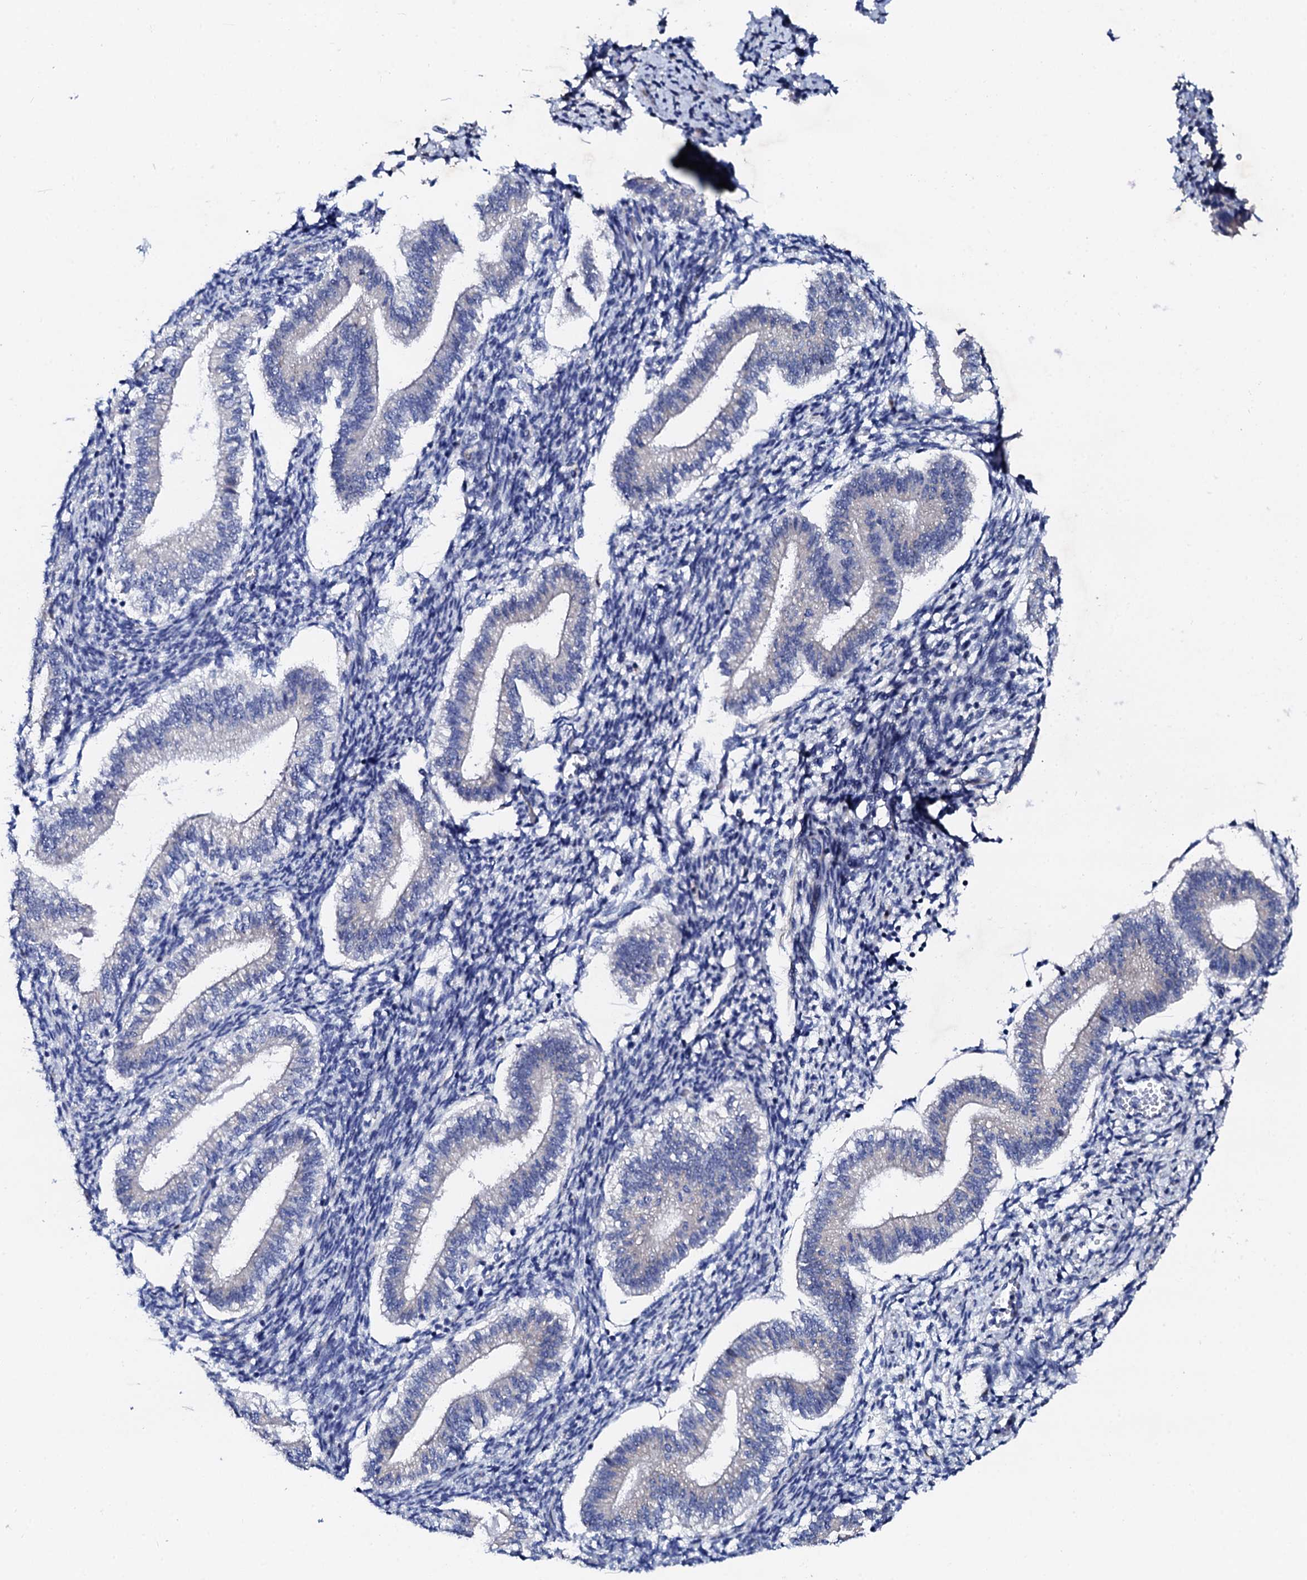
{"staining": {"intensity": "negative", "quantity": "none", "location": "none"}, "tissue": "endometrium", "cell_type": "Cells in endometrial stroma", "image_type": "normal", "snomed": [{"axis": "morphology", "description": "Normal tissue, NOS"}, {"axis": "topography", "description": "Endometrium"}], "caption": "DAB immunohistochemical staining of benign human endometrium reveals no significant positivity in cells in endometrial stroma.", "gene": "TRDN", "patient": {"sex": "female", "age": 25}}